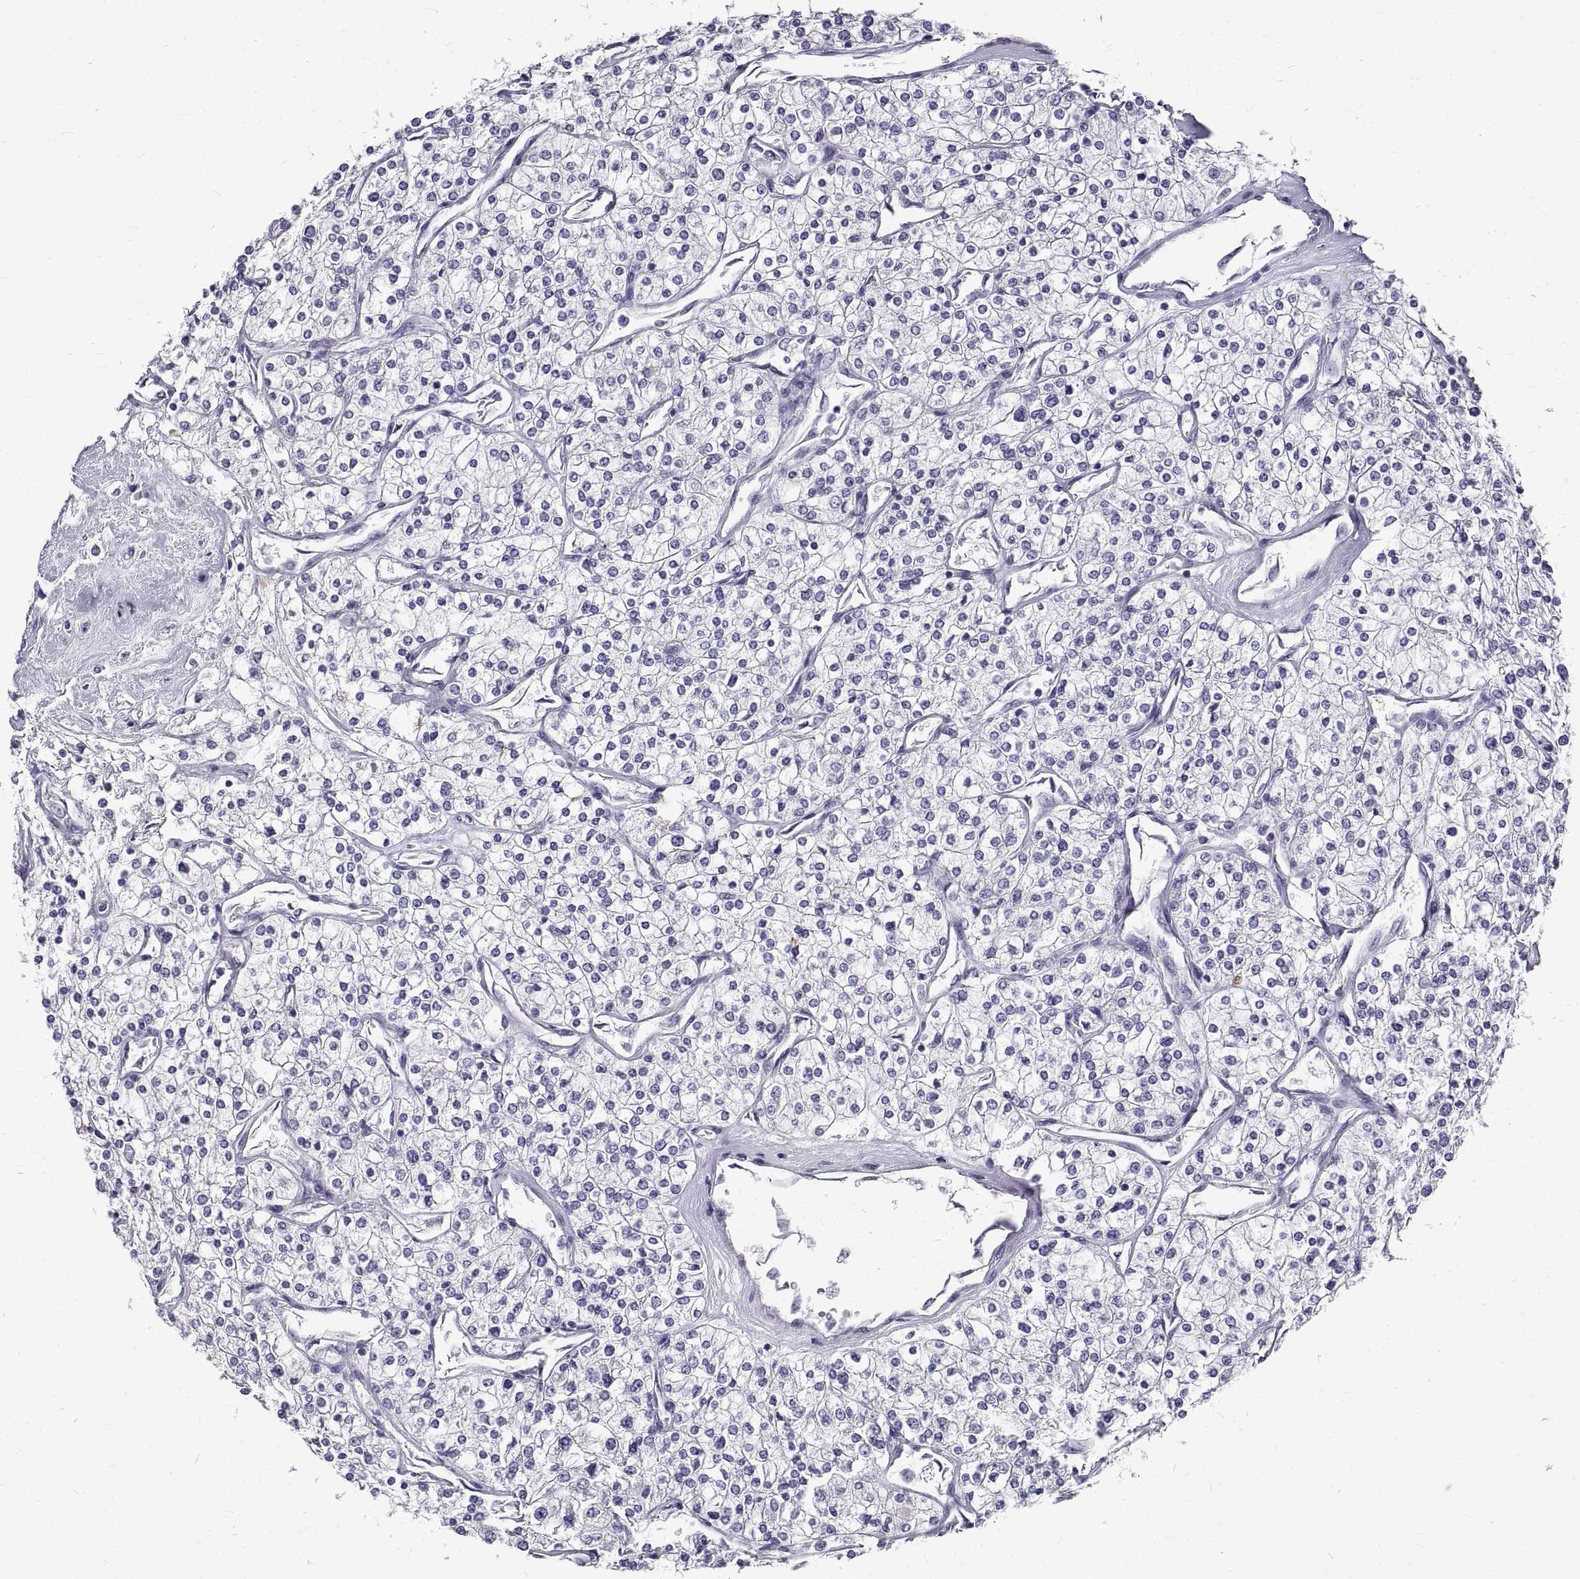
{"staining": {"intensity": "negative", "quantity": "none", "location": "none"}, "tissue": "renal cancer", "cell_type": "Tumor cells", "image_type": "cancer", "snomed": [{"axis": "morphology", "description": "Adenocarcinoma, NOS"}, {"axis": "topography", "description": "Kidney"}], "caption": "High power microscopy photomicrograph of an immunohistochemistry photomicrograph of adenocarcinoma (renal), revealing no significant expression in tumor cells.", "gene": "GNG12", "patient": {"sex": "male", "age": 80}}